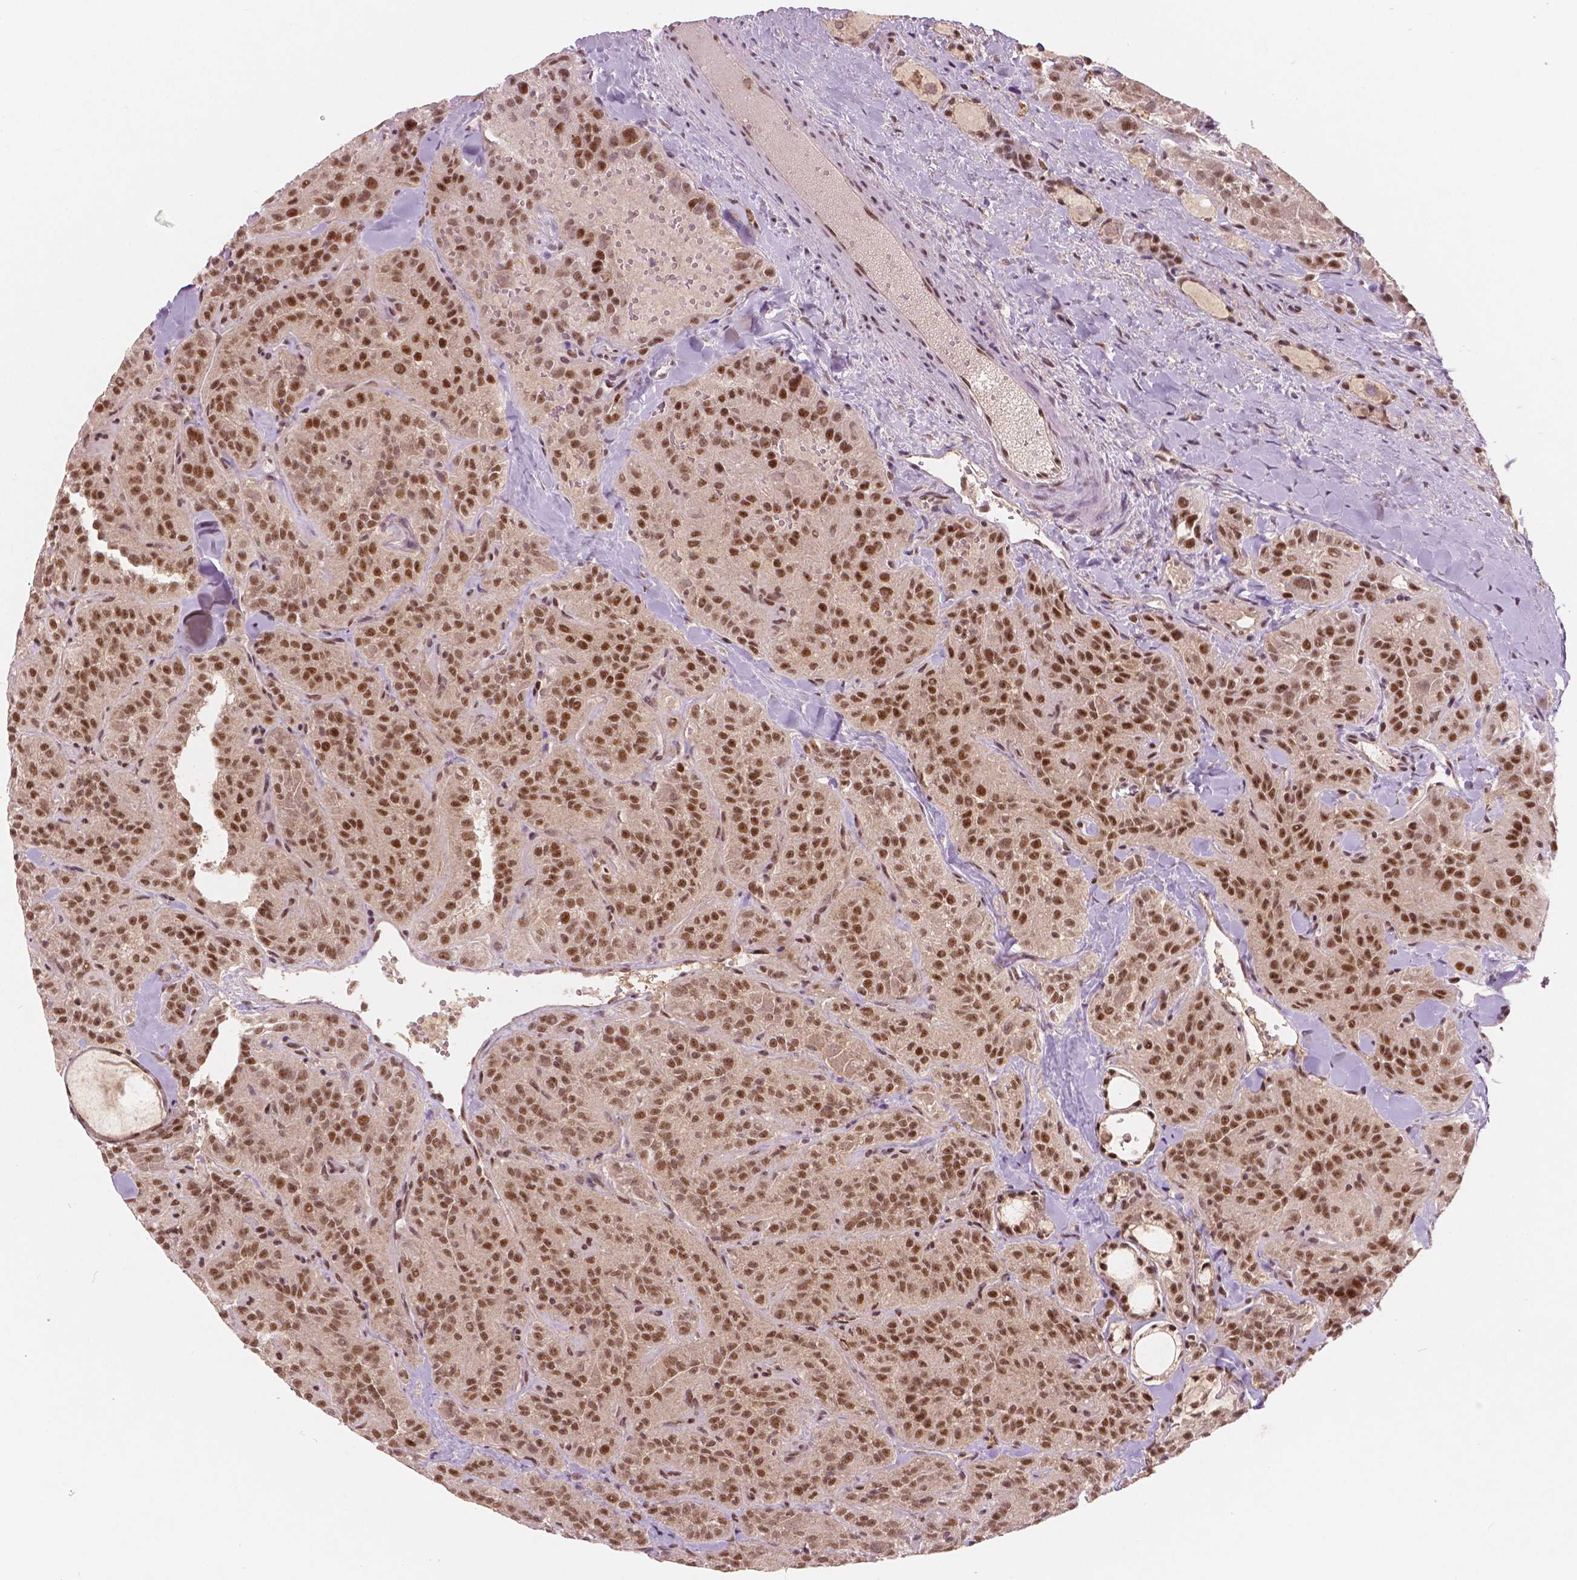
{"staining": {"intensity": "moderate", "quantity": ">75%", "location": "nuclear"}, "tissue": "thyroid cancer", "cell_type": "Tumor cells", "image_type": "cancer", "snomed": [{"axis": "morphology", "description": "Papillary adenocarcinoma, NOS"}, {"axis": "topography", "description": "Thyroid gland"}], "caption": "Protein staining reveals moderate nuclear staining in approximately >75% of tumor cells in papillary adenocarcinoma (thyroid). The protein of interest is shown in brown color, while the nuclei are stained blue.", "gene": "NSD2", "patient": {"sex": "female", "age": 45}}